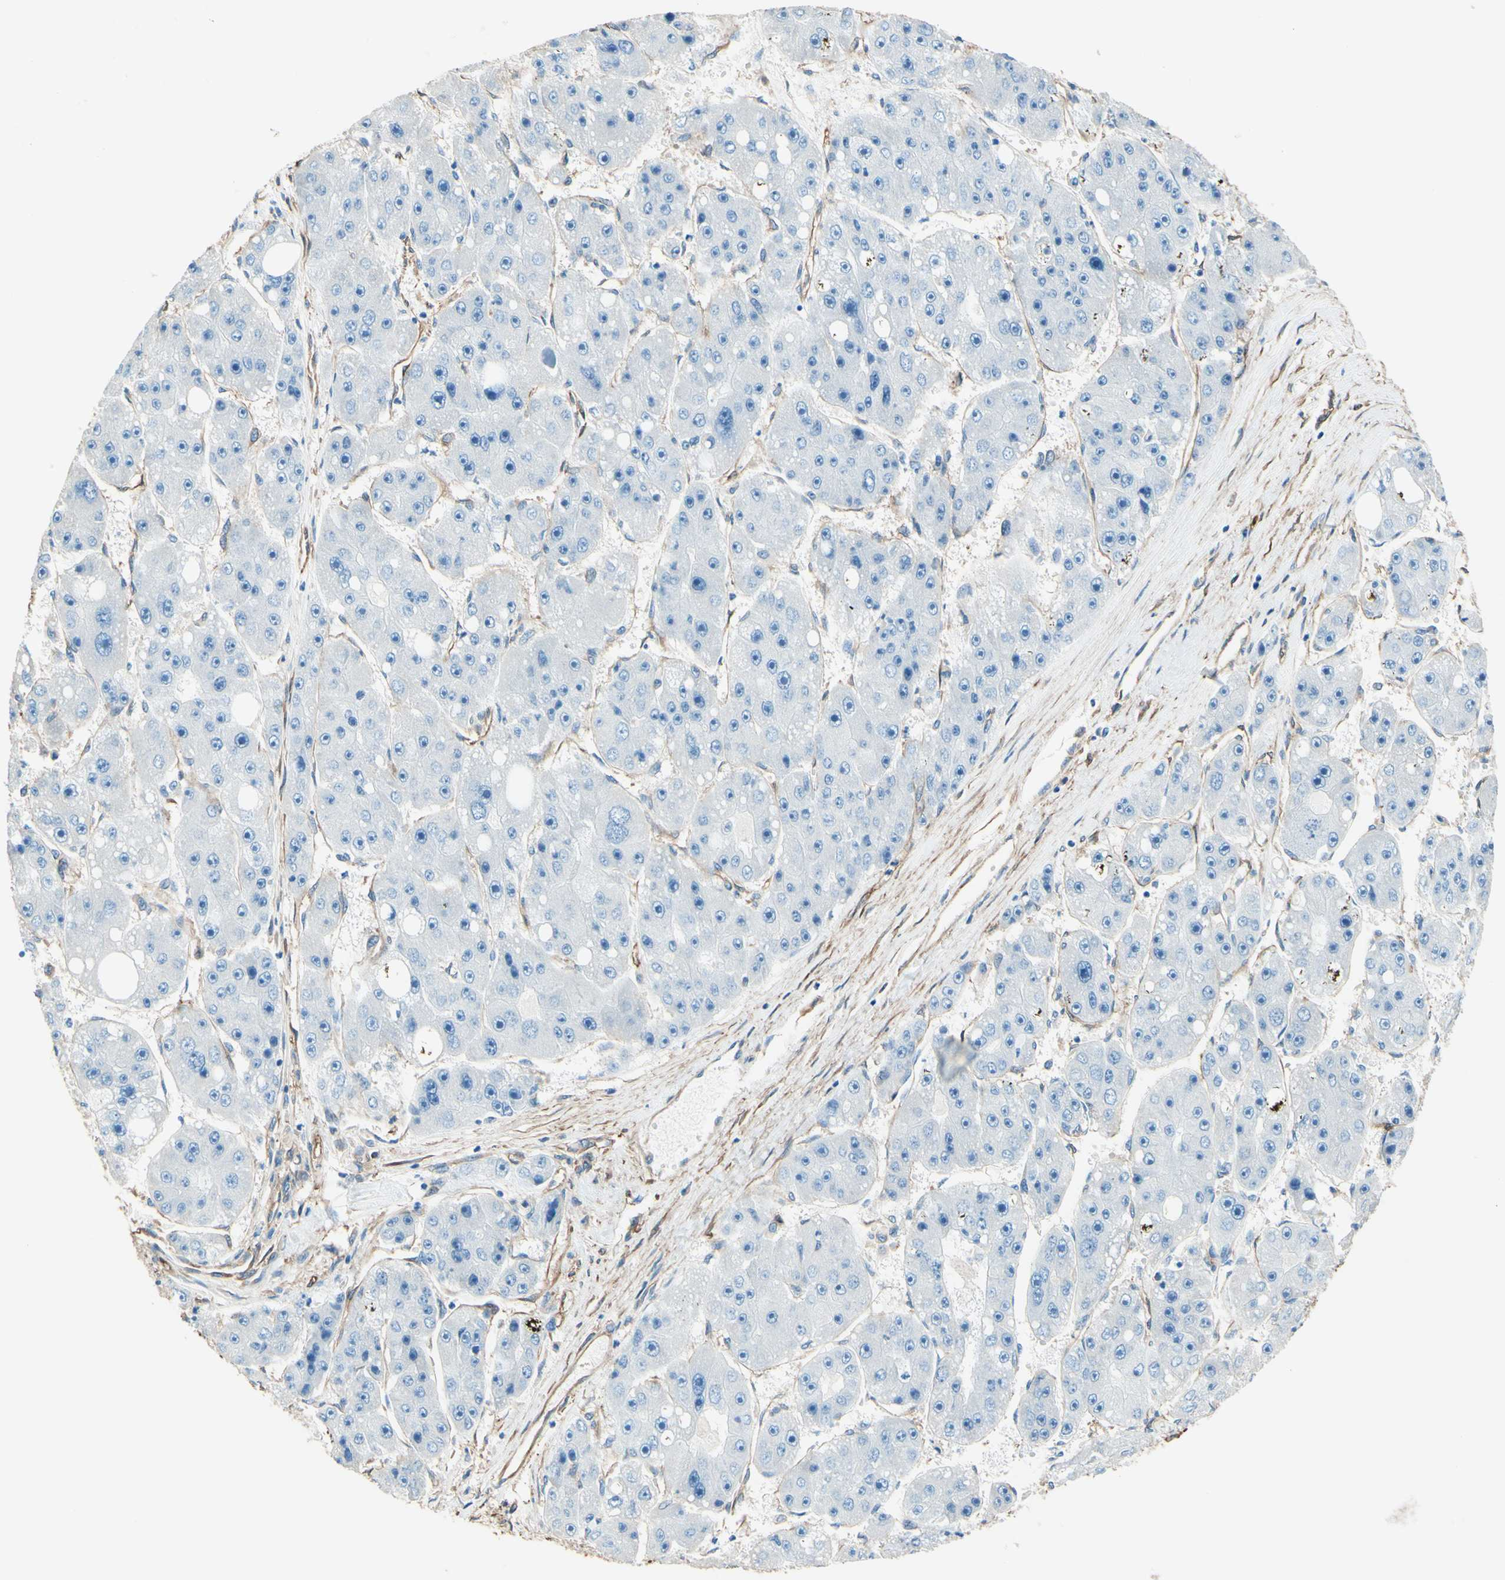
{"staining": {"intensity": "negative", "quantity": "none", "location": "none"}, "tissue": "liver cancer", "cell_type": "Tumor cells", "image_type": "cancer", "snomed": [{"axis": "morphology", "description": "Carcinoma, Hepatocellular, NOS"}, {"axis": "topography", "description": "Liver"}], "caption": "IHC histopathology image of human liver cancer stained for a protein (brown), which shows no expression in tumor cells.", "gene": "DPYSL3", "patient": {"sex": "female", "age": 61}}